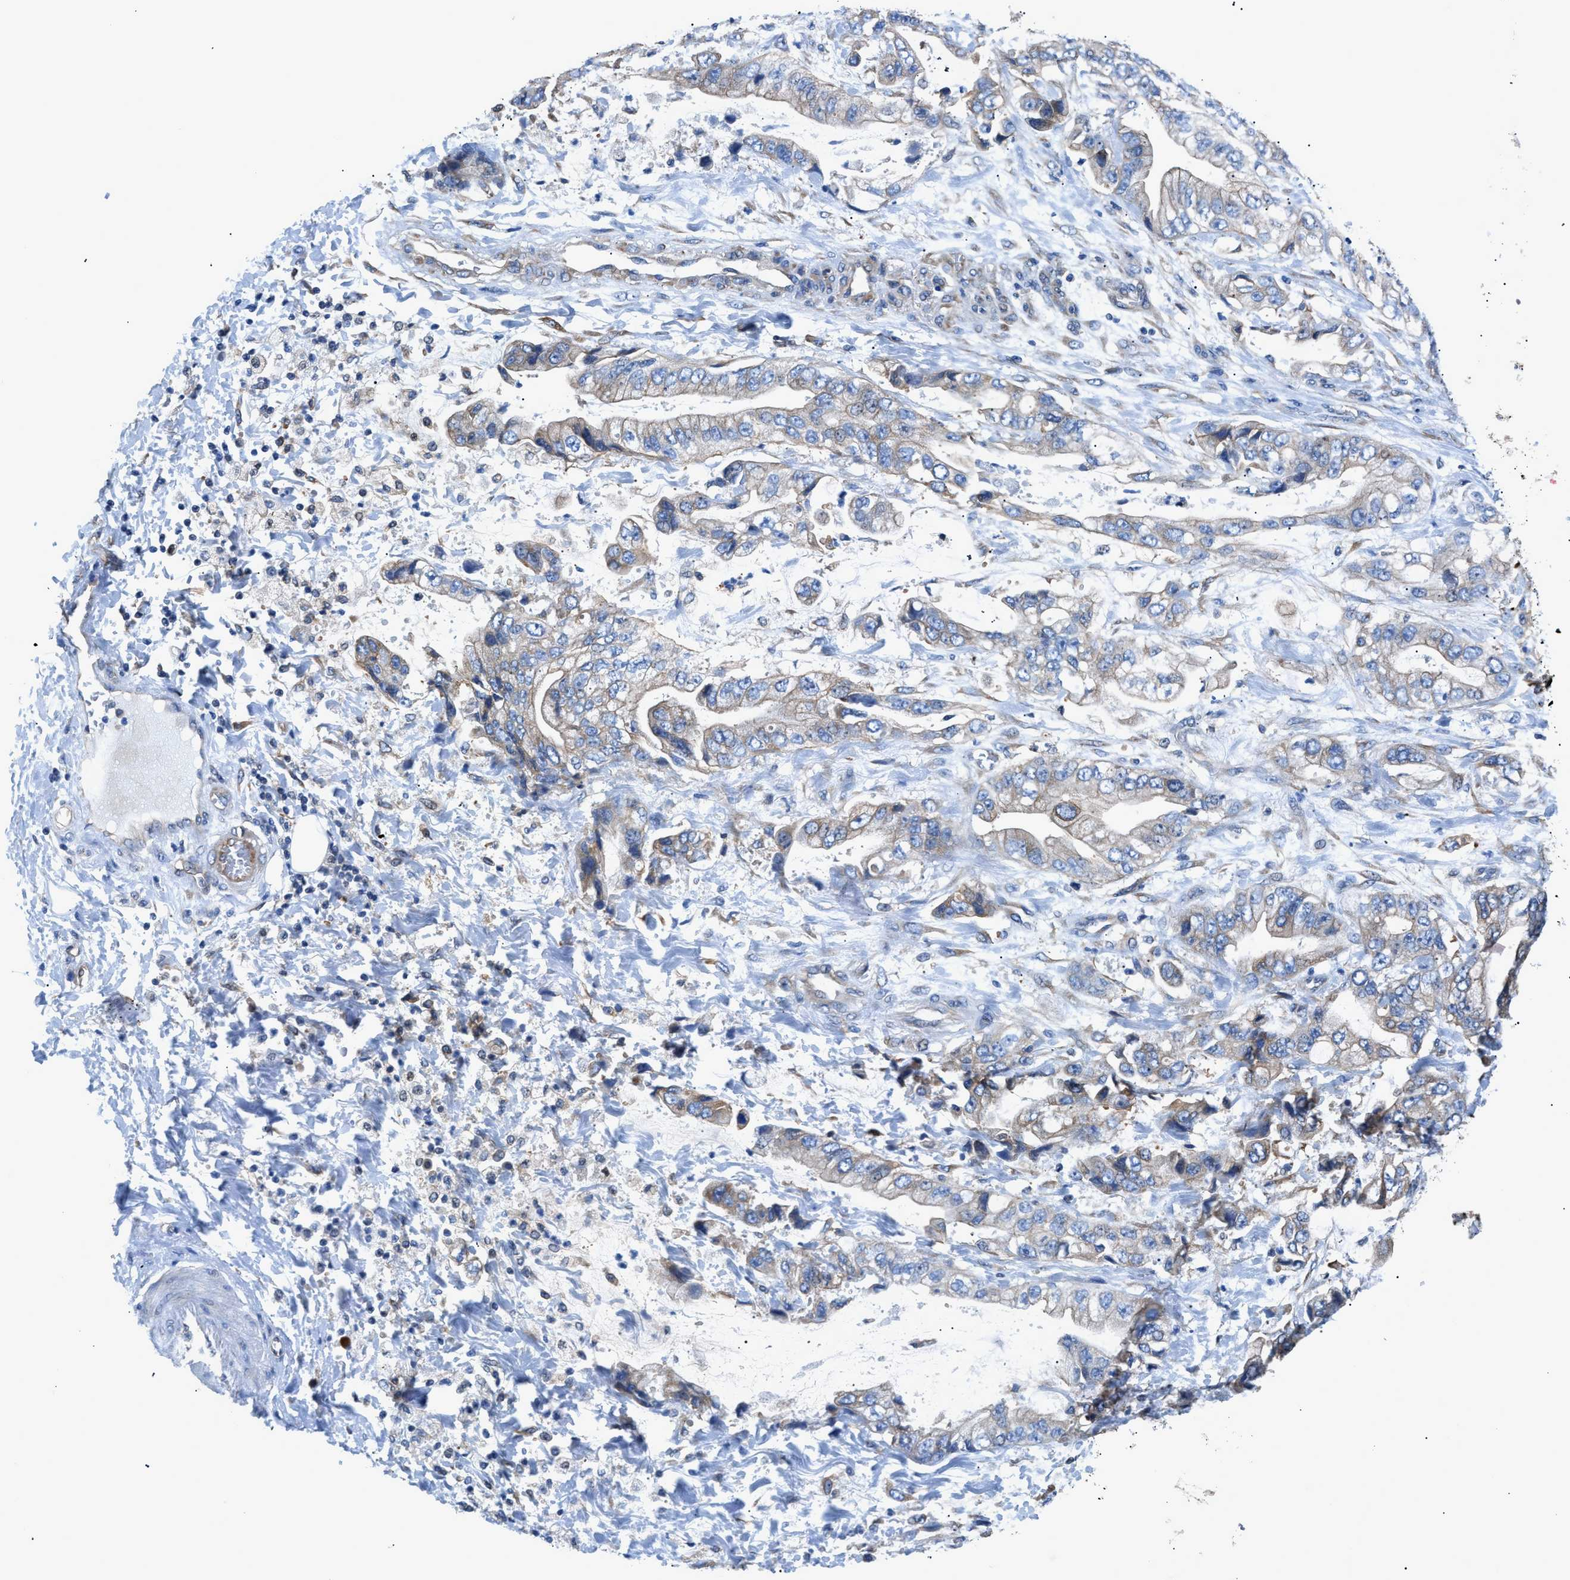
{"staining": {"intensity": "weak", "quantity": ">75%", "location": "cytoplasmic/membranous"}, "tissue": "stomach cancer", "cell_type": "Tumor cells", "image_type": "cancer", "snomed": [{"axis": "morphology", "description": "Normal tissue, NOS"}, {"axis": "morphology", "description": "Adenocarcinoma, NOS"}, {"axis": "topography", "description": "Stomach"}], "caption": "Adenocarcinoma (stomach) stained with immunohistochemistry shows weak cytoplasmic/membranous expression in about >75% of tumor cells.", "gene": "DMAC1", "patient": {"sex": "male", "age": 62}}